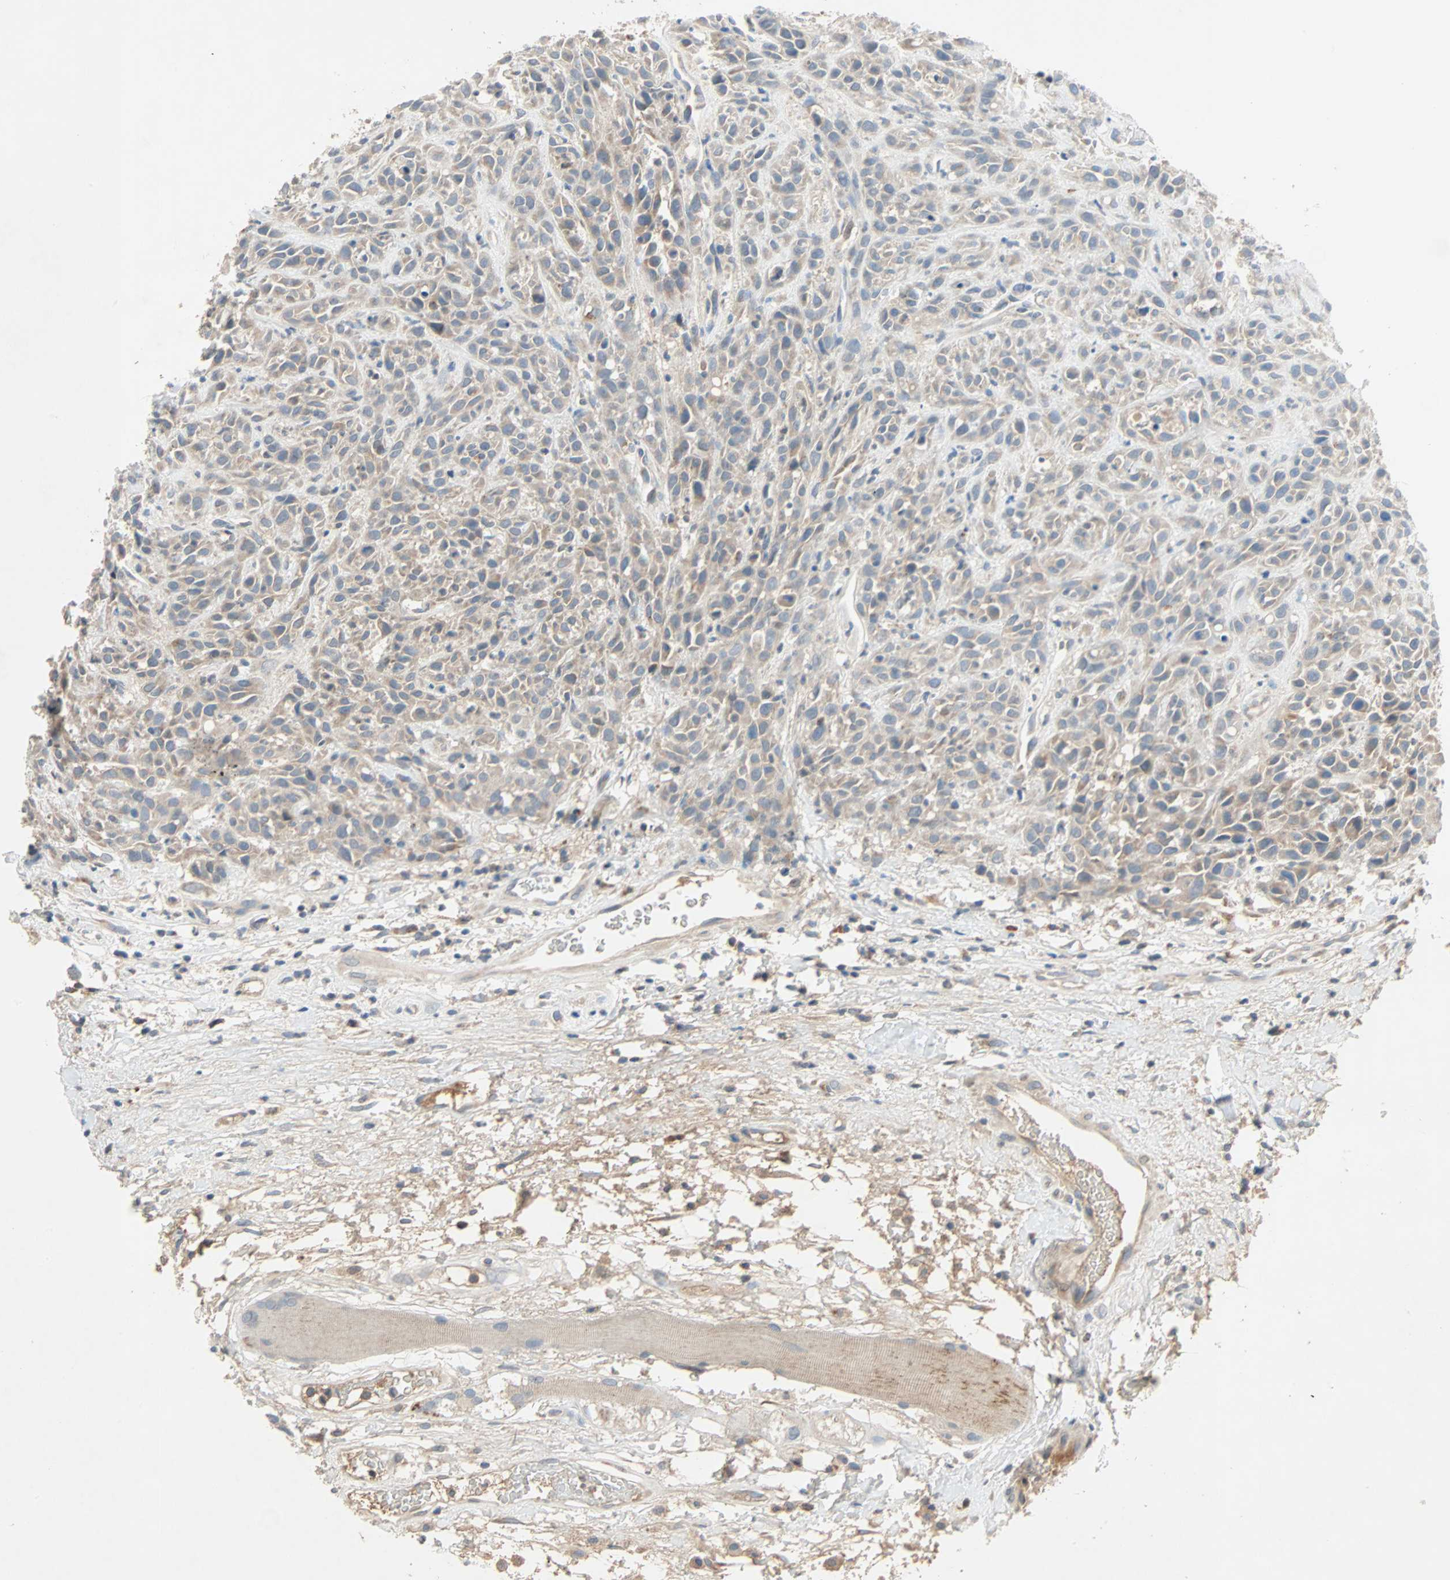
{"staining": {"intensity": "weak", "quantity": ">75%", "location": "cytoplasmic/membranous"}, "tissue": "head and neck cancer", "cell_type": "Tumor cells", "image_type": "cancer", "snomed": [{"axis": "morphology", "description": "Normal tissue, NOS"}, {"axis": "morphology", "description": "Squamous cell carcinoma, NOS"}, {"axis": "topography", "description": "Cartilage tissue"}, {"axis": "topography", "description": "Head-Neck"}], "caption": "This histopathology image displays IHC staining of human head and neck squamous cell carcinoma, with low weak cytoplasmic/membranous expression in about >75% of tumor cells.", "gene": "XYLT1", "patient": {"sex": "male", "age": 62}}